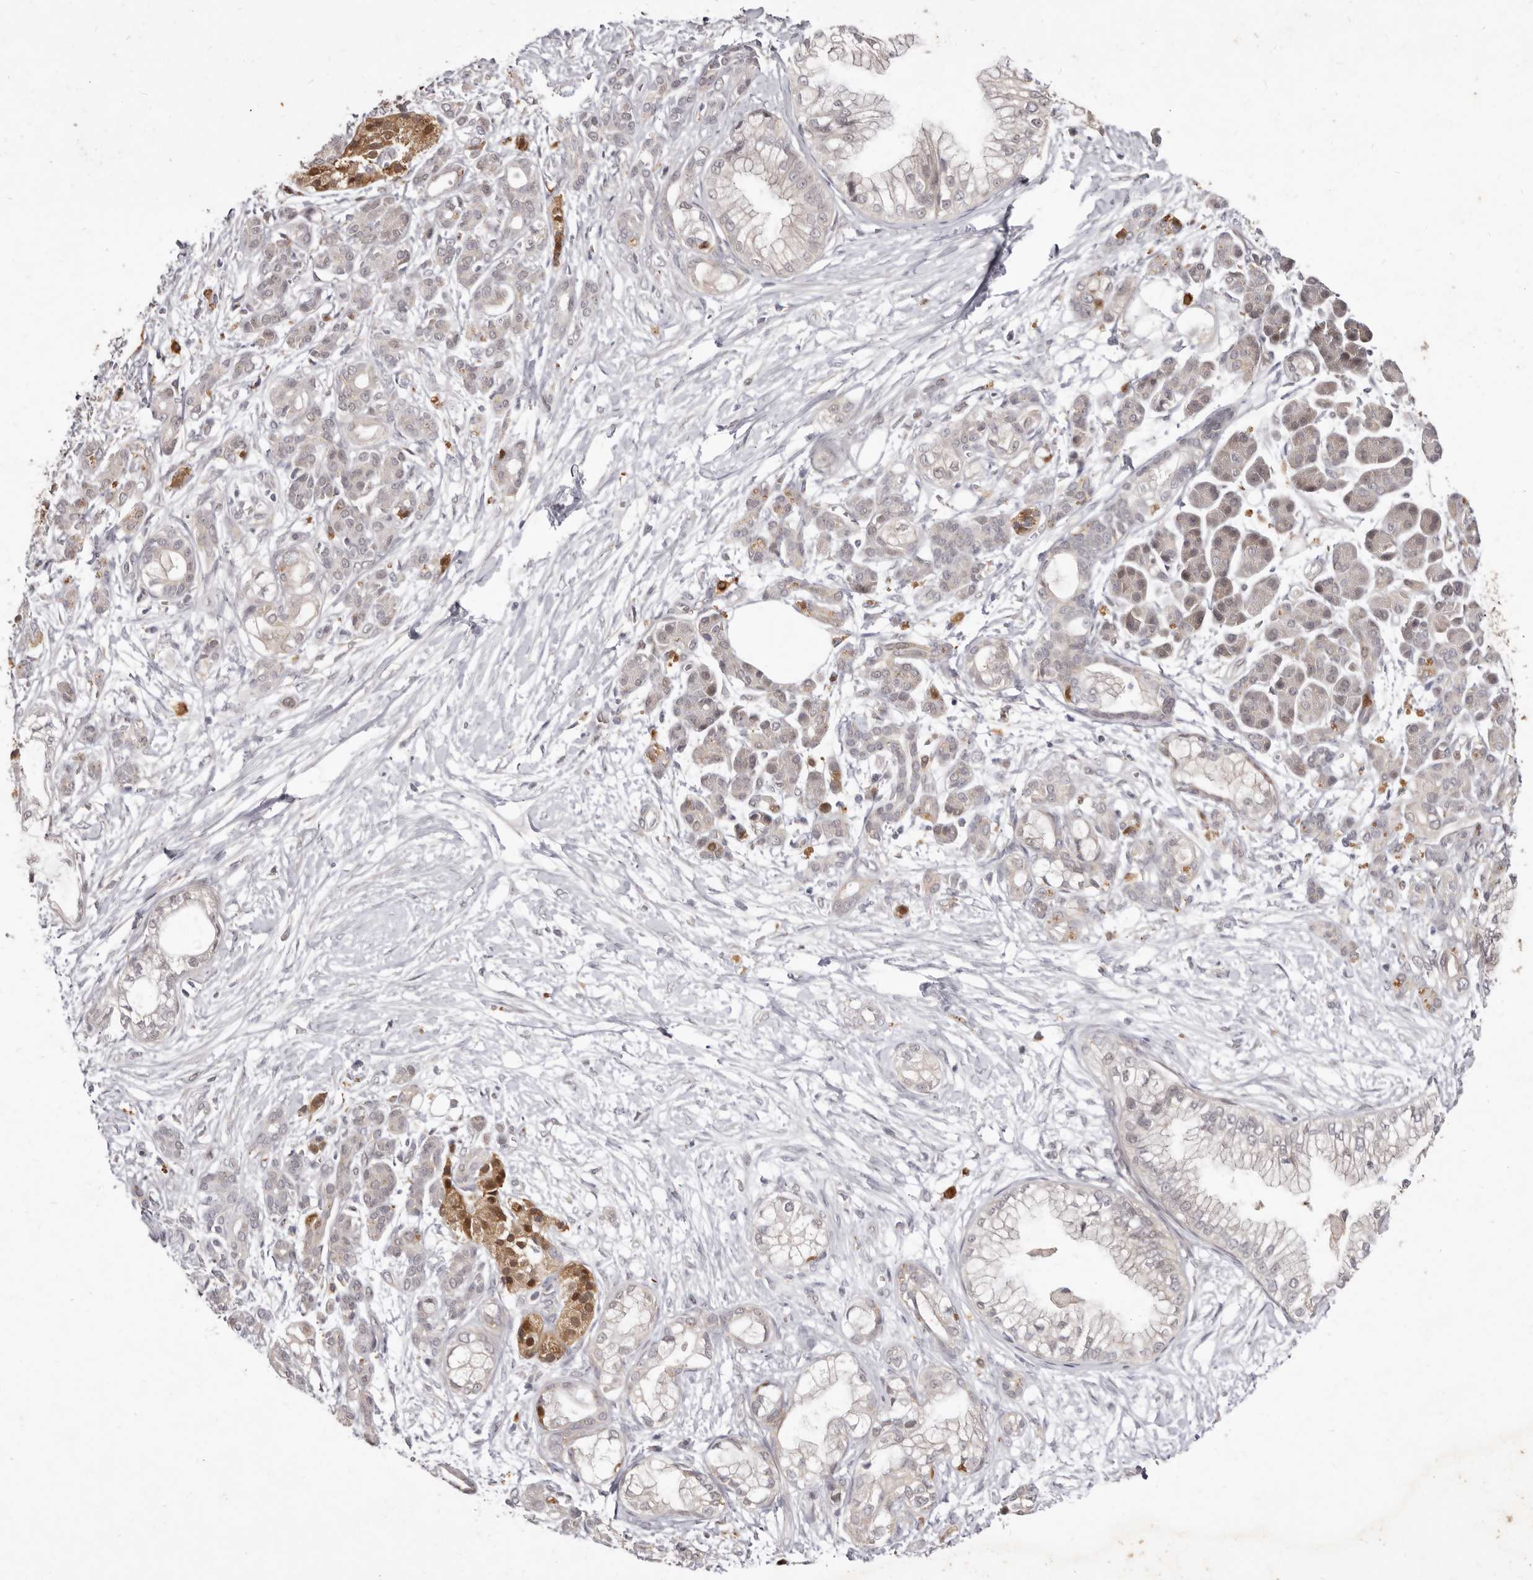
{"staining": {"intensity": "negative", "quantity": "none", "location": "none"}, "tissue": "pancreatic cancer", "cell_type": "Tumor cells", "image_type": "cancer", "snomed": [{"axis": "morphology", "description": "Adenocarcinoma, NOS"}, {"axis": "topography", "description": "Pancreas"}], "caption": "Tumor cells are negative for brown protein staining in pancreatic adenocarcinoma.", "gene": "ACLY", "patient": {"sex": "male", "age": 68}}